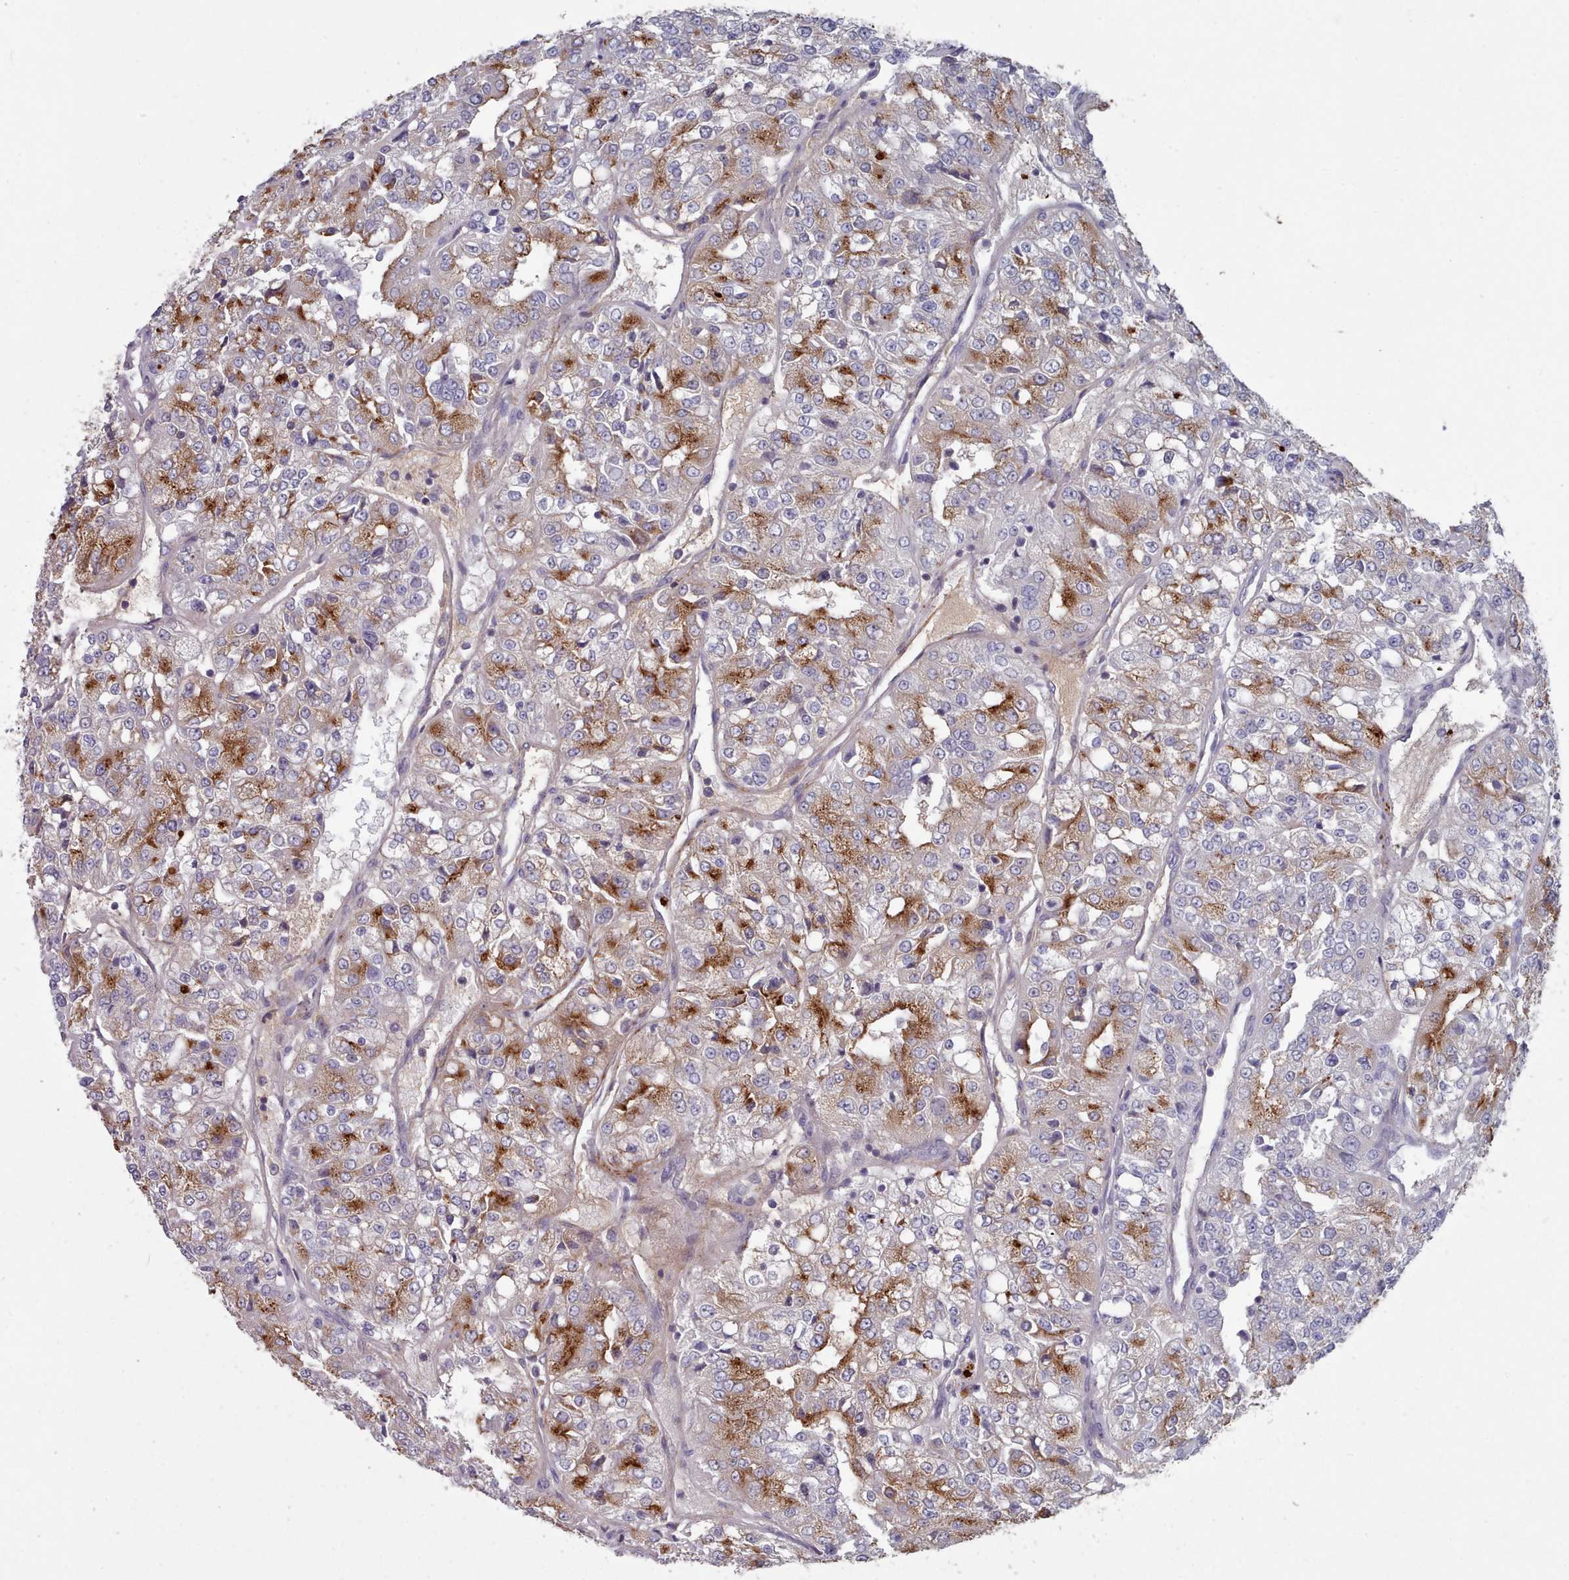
{"staining": {"intensity": "strong", "quantity": "25%-75%", "location": "cytoplasmic/membranous"}, "tissue": "renal cancer", "cell_type": "Tumor cells", "image_type": "cancer", "snomed": [{"axis": "morphology", "description": "Adenocarcinoma, NOS"}, {"axis": "topography", "description": "Kidney"}], "caption": "The immunohistochemical stain highlights strong cytoplasmic/membranous positivity in tumor cells of renal cancer tissue.", "gene": "TRARG1", "patient": {"sex": "female", "age": 63}}